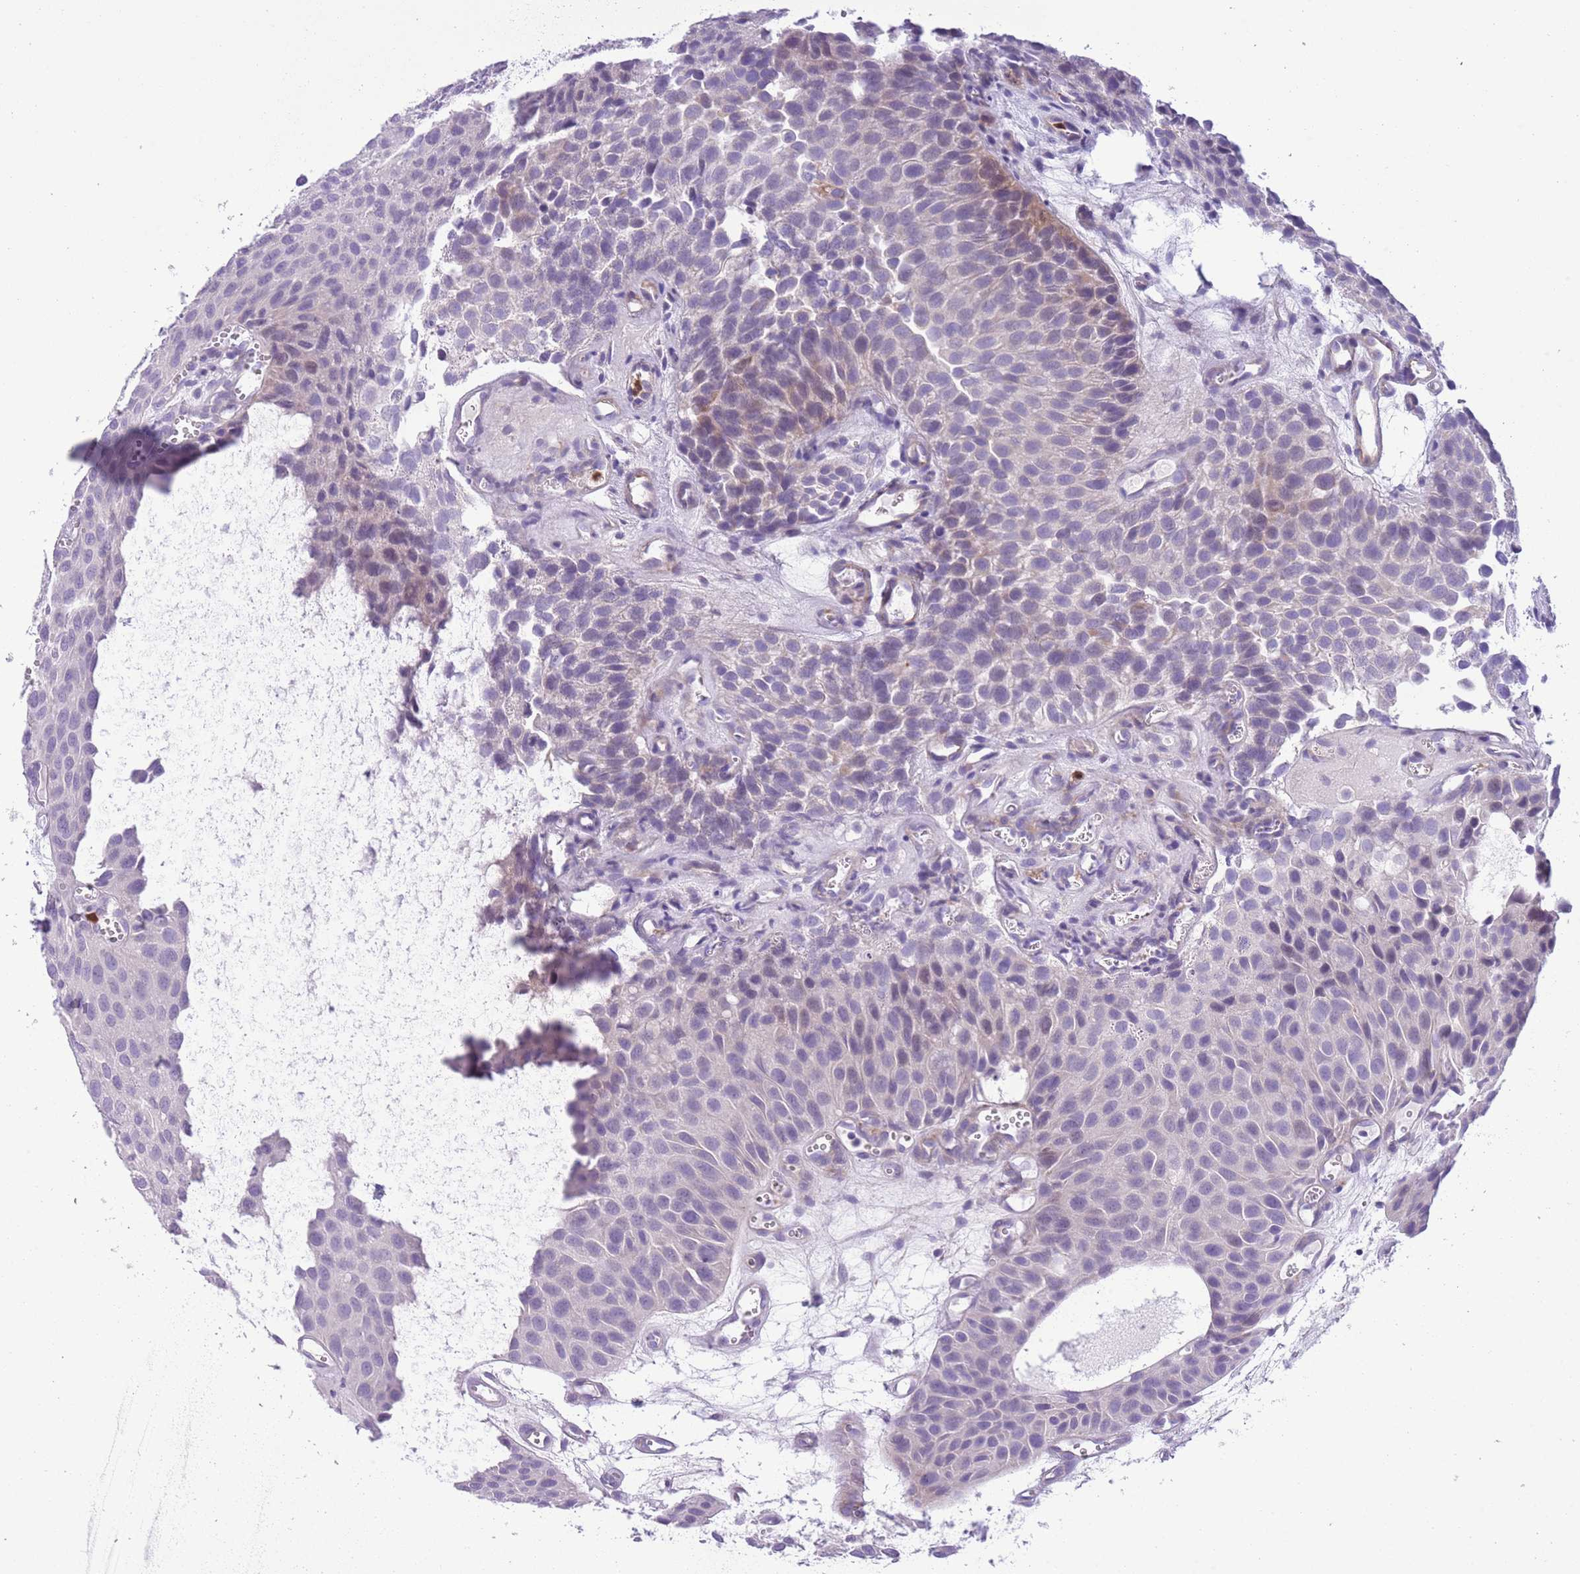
{"staining": {"intensity": "negative", "quantity": "none", "location": "none"}, "tissue": "urothelial cancer", "cell_type": "Tumor cells", "image_type": "cancer", "snomed": [{"axis": "morphology", "description": "Urothelial carcinoma, Low grade"}, {"axis": "topography", "description": "Urinary bladder"}], "caption": "Urothelial cancer stained for a protein using immunohistochemistry (IHC) displays no staining tumor cells.", "gene": "OR6M1", "patient": {"sex": "male", "age": 88}}